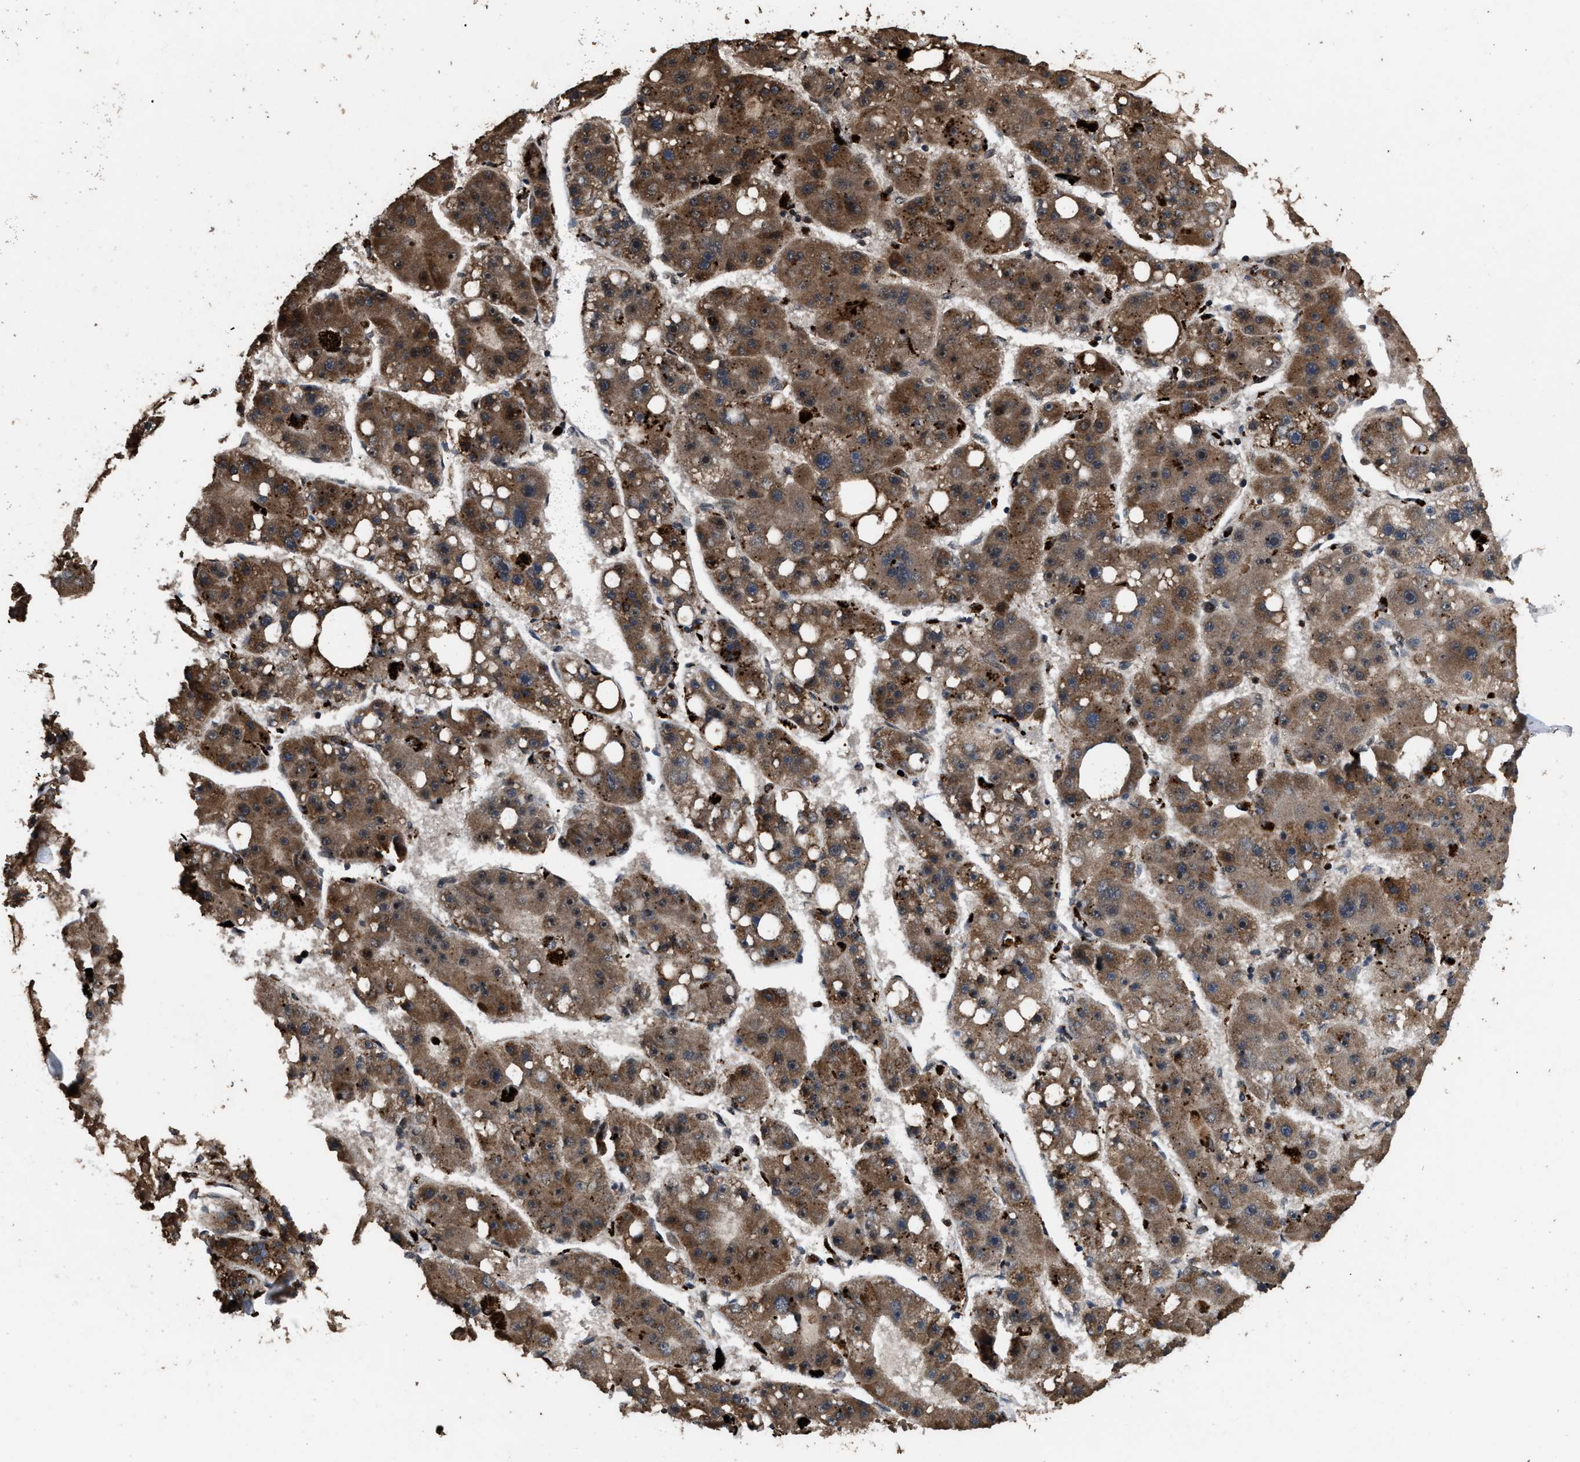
{"staining": {"intensity": "moderate", "quantity": ">75%", "location": "cytoplasmic/membranous"}, "tissue": "liver cancer", "cell_type": "Tumor cells", "image_type": "cancer", "snomed": [{"axis": "morphology", "description": "Carcinoma, Hepatocellular, NOS"}, {"axis": "topography", "description": "Liver"}], "caption": "Liver cancer stained for a protein reveals moderate cytoplasmic/membranous positivity in tumor cells.", "gene": "HAUS6", "patient": {"sex": "female", "age": 61}}